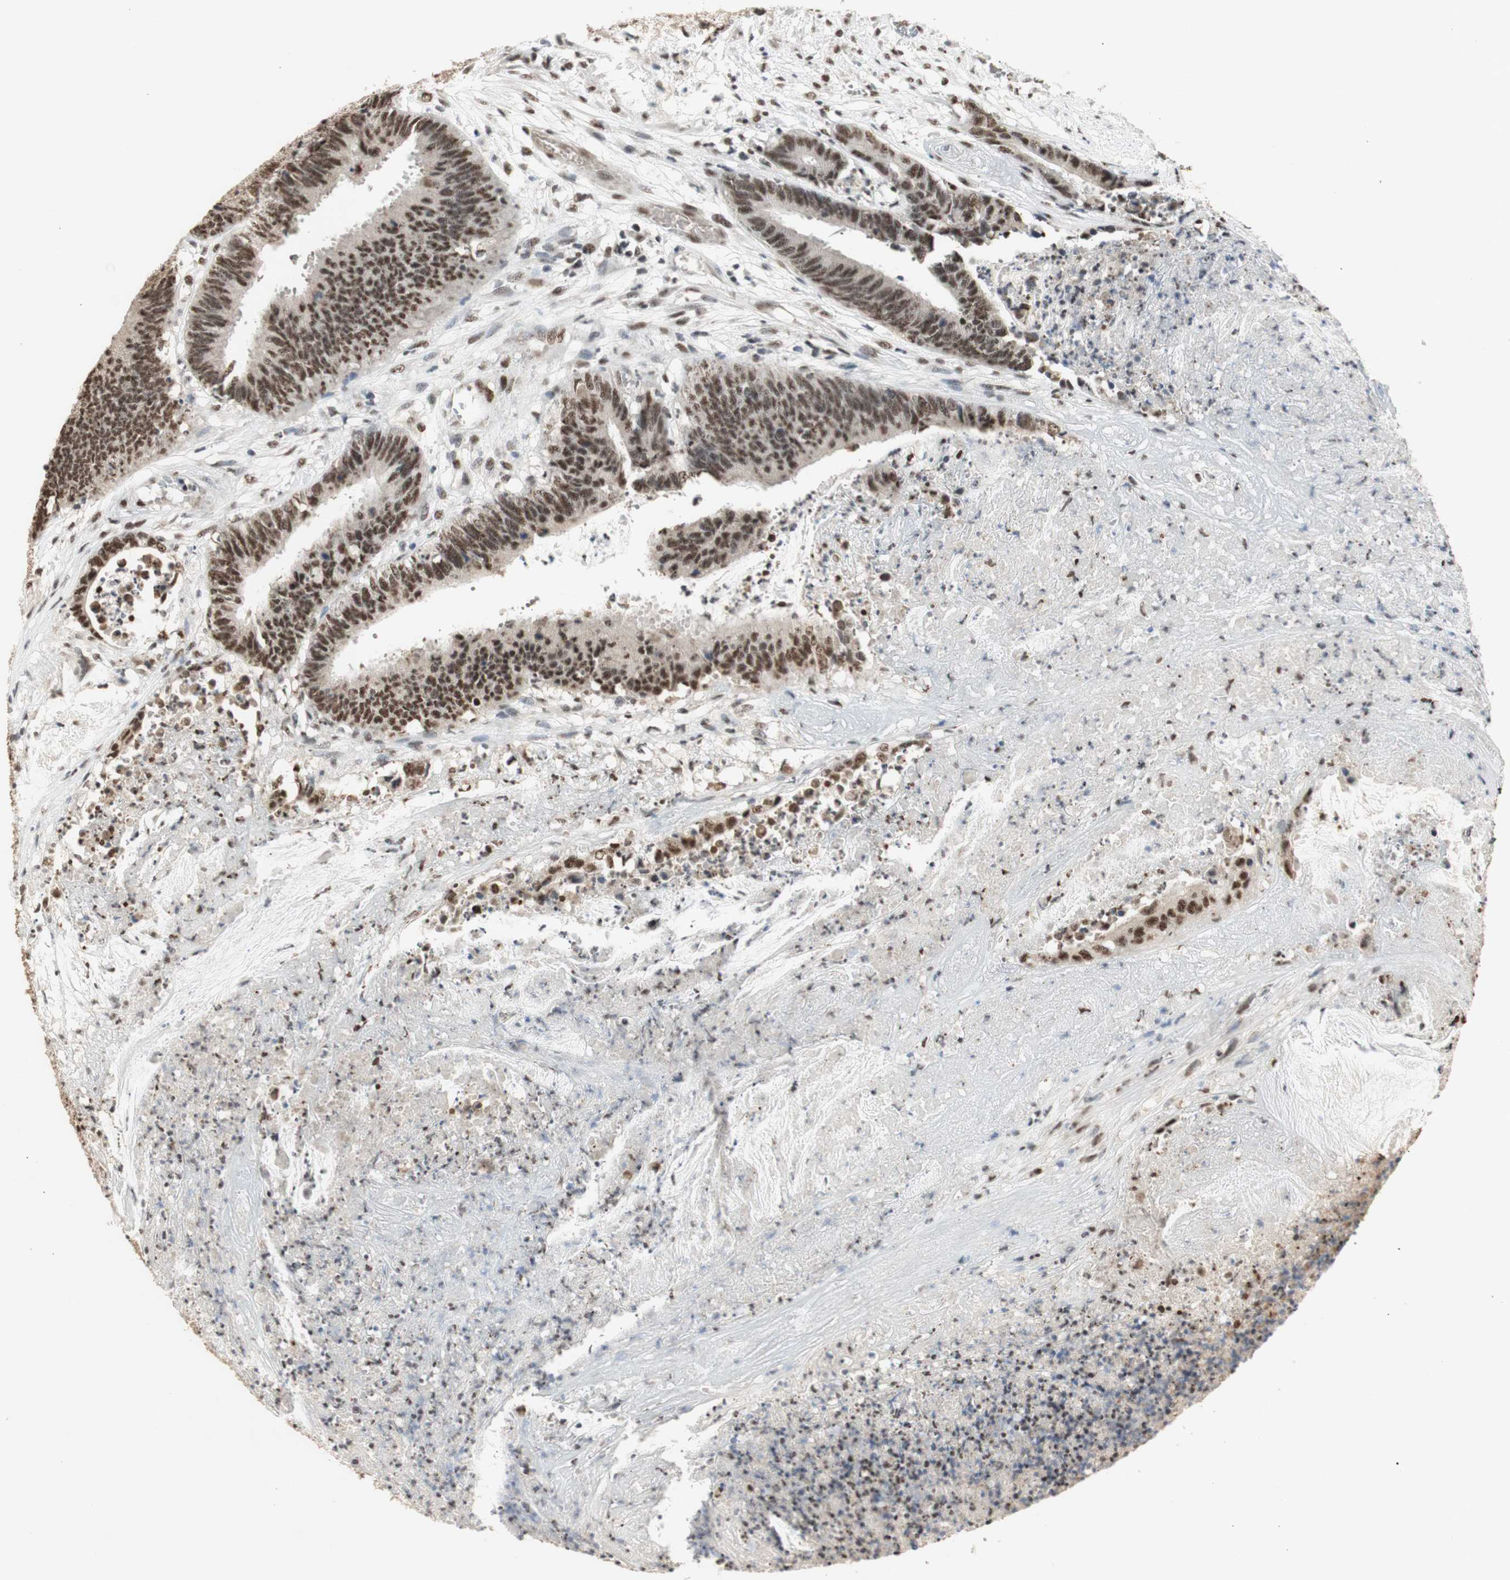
{"staining": {"intensity": "moderate", "quantity": ">75%", "location": "nuclear"}, "tissue": "colorectal cancer", "cell_type": "Tumor cells", "image_type": "cancer", "snomed": [{"axis": "morphology", "description": "Adenocarcinoma, NOS"}, {"axis": "topography", "description": "Rectum"}], "caption": "The histopathology image demonstrates staining of colorectal adenocarcinoma, revealing moderate nuclear protein expression (brown color) within tumor cells.", "gene": "SNRPB", "patient": {"sex": "female", "age": 66}}